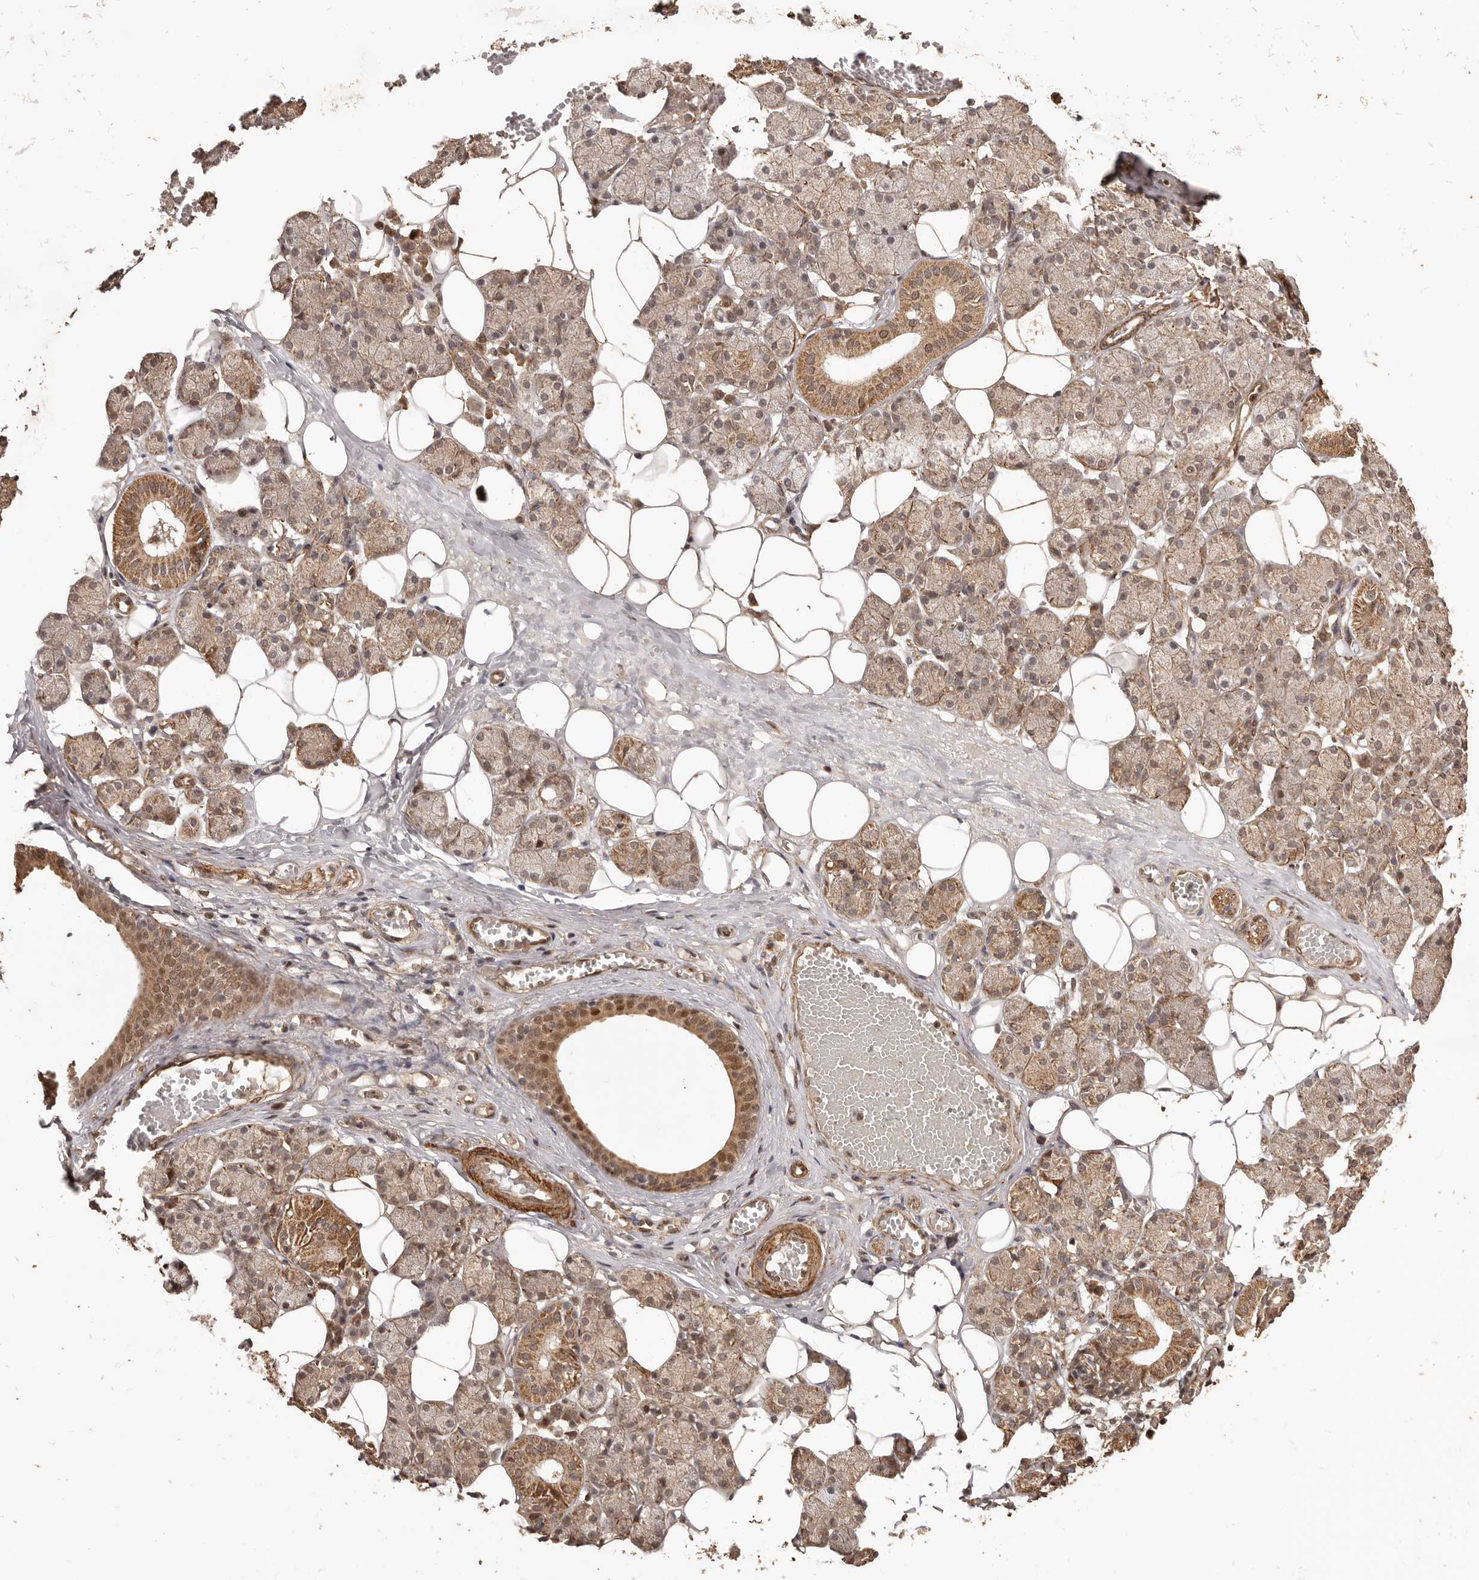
{"staining": {"intensity": "moderate", "quantity": ">75%", "location": "cytoplasmic/membranous,nuclear"}, "tissue": "salivary gland", "cell_type": "Glandular cells", "image_type": "normal", "snomed": [{"axis": "morphology", "description": "Normal tissue, NOS"}, {"axis": "topography", "description": "Salivary gland"}], "caption": "Immunohistochemistry (IHC) image of unremarkable human salivary gland stained for a protein (brown), which demonstrates medium levels of moderate cytoplasmic/membranous,nuclear positivity in approximately >75% of glandular cells.", "gene": "UBR2", "patient": {"sex": "female", "age": 33}}